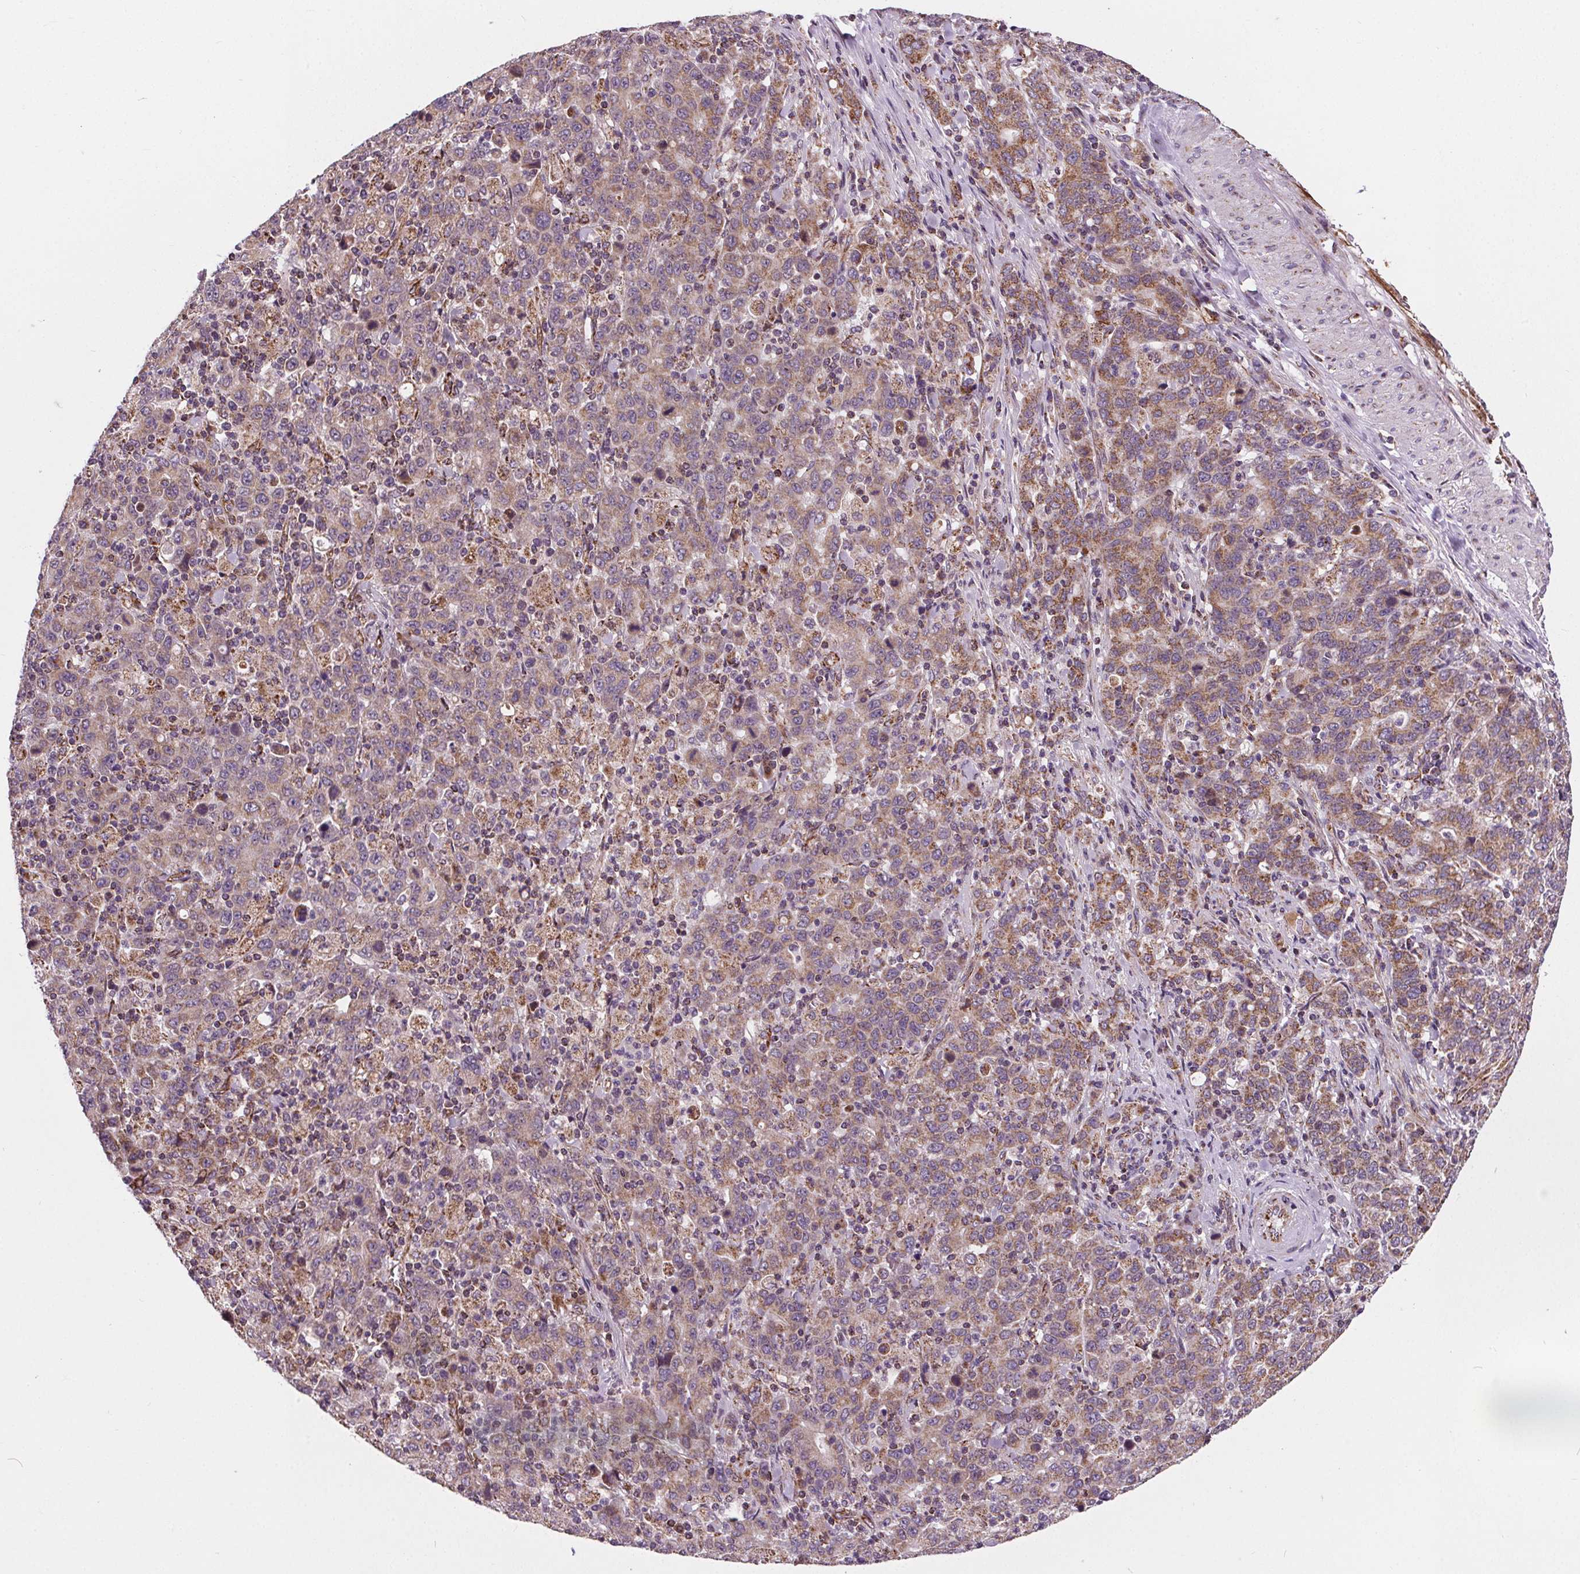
{"staining": {"intensity": "weak", "quantity": "25%-75%", "location": "cytoplasmic/membranous"}, "tissue": "stomach cancer", "cell_type": "Tumor cells", "image_type": "cancer", "snomed": [{"axis": "morphology", "description": "Adenocarcinoma, NOS"}, {"axis": "topography", "description": "Stomach, upper"}], "caption": "Adenocarcinoma (stomach) was stained to show a protein in brown. There is low levels of weak cytoplasmic/membranous positivity in about 25%-75% of tumor cells.", "gene": "GOLT1B", "patient": {"sex": "male", "age": 69}}